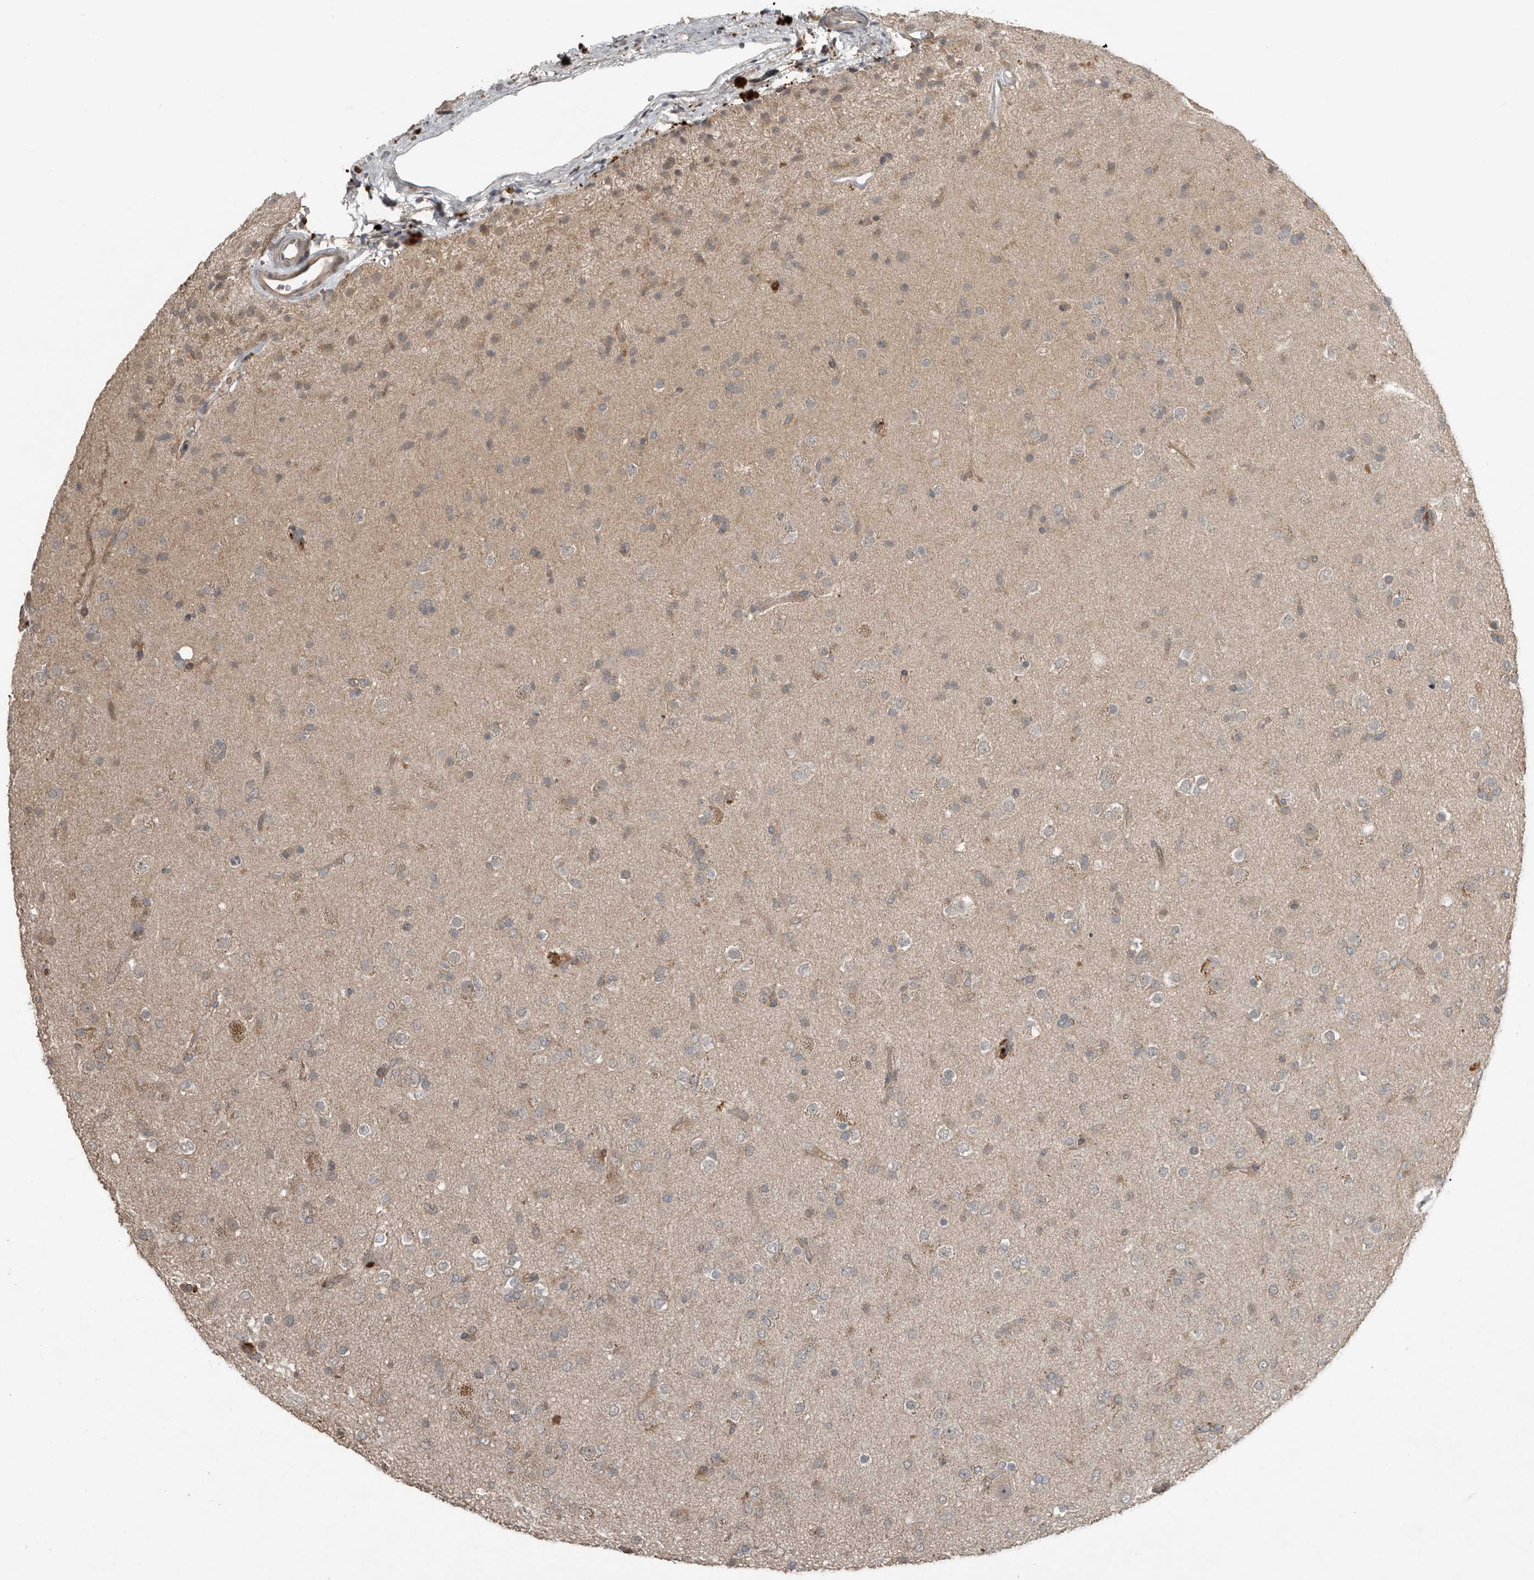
{"staining": {"intensity": "weak", "quantity": "<25%", "location": "cytoplasmic/membranous"}, "tissue": "glioma", "cell_type": "Tumor cells", "image_type": "cancer", "snomed": [{"axis": "morphology", "description": "Glioma, malignant, Low grade"}, {"axis": "topography", "description": "Brain"}], "caption": "Immunohistochemical staining of malignant glioma (low-grade) demonstrates no significant staining in tumor cells. Brightfield microscopy of IHC stained with DAB (3,3'-diaminobenzidine) (brown) and hematoxylin (blue), captured at high magnification.", "gene": "TEAD3", "patient": {"sex": "male", "age": 65}}